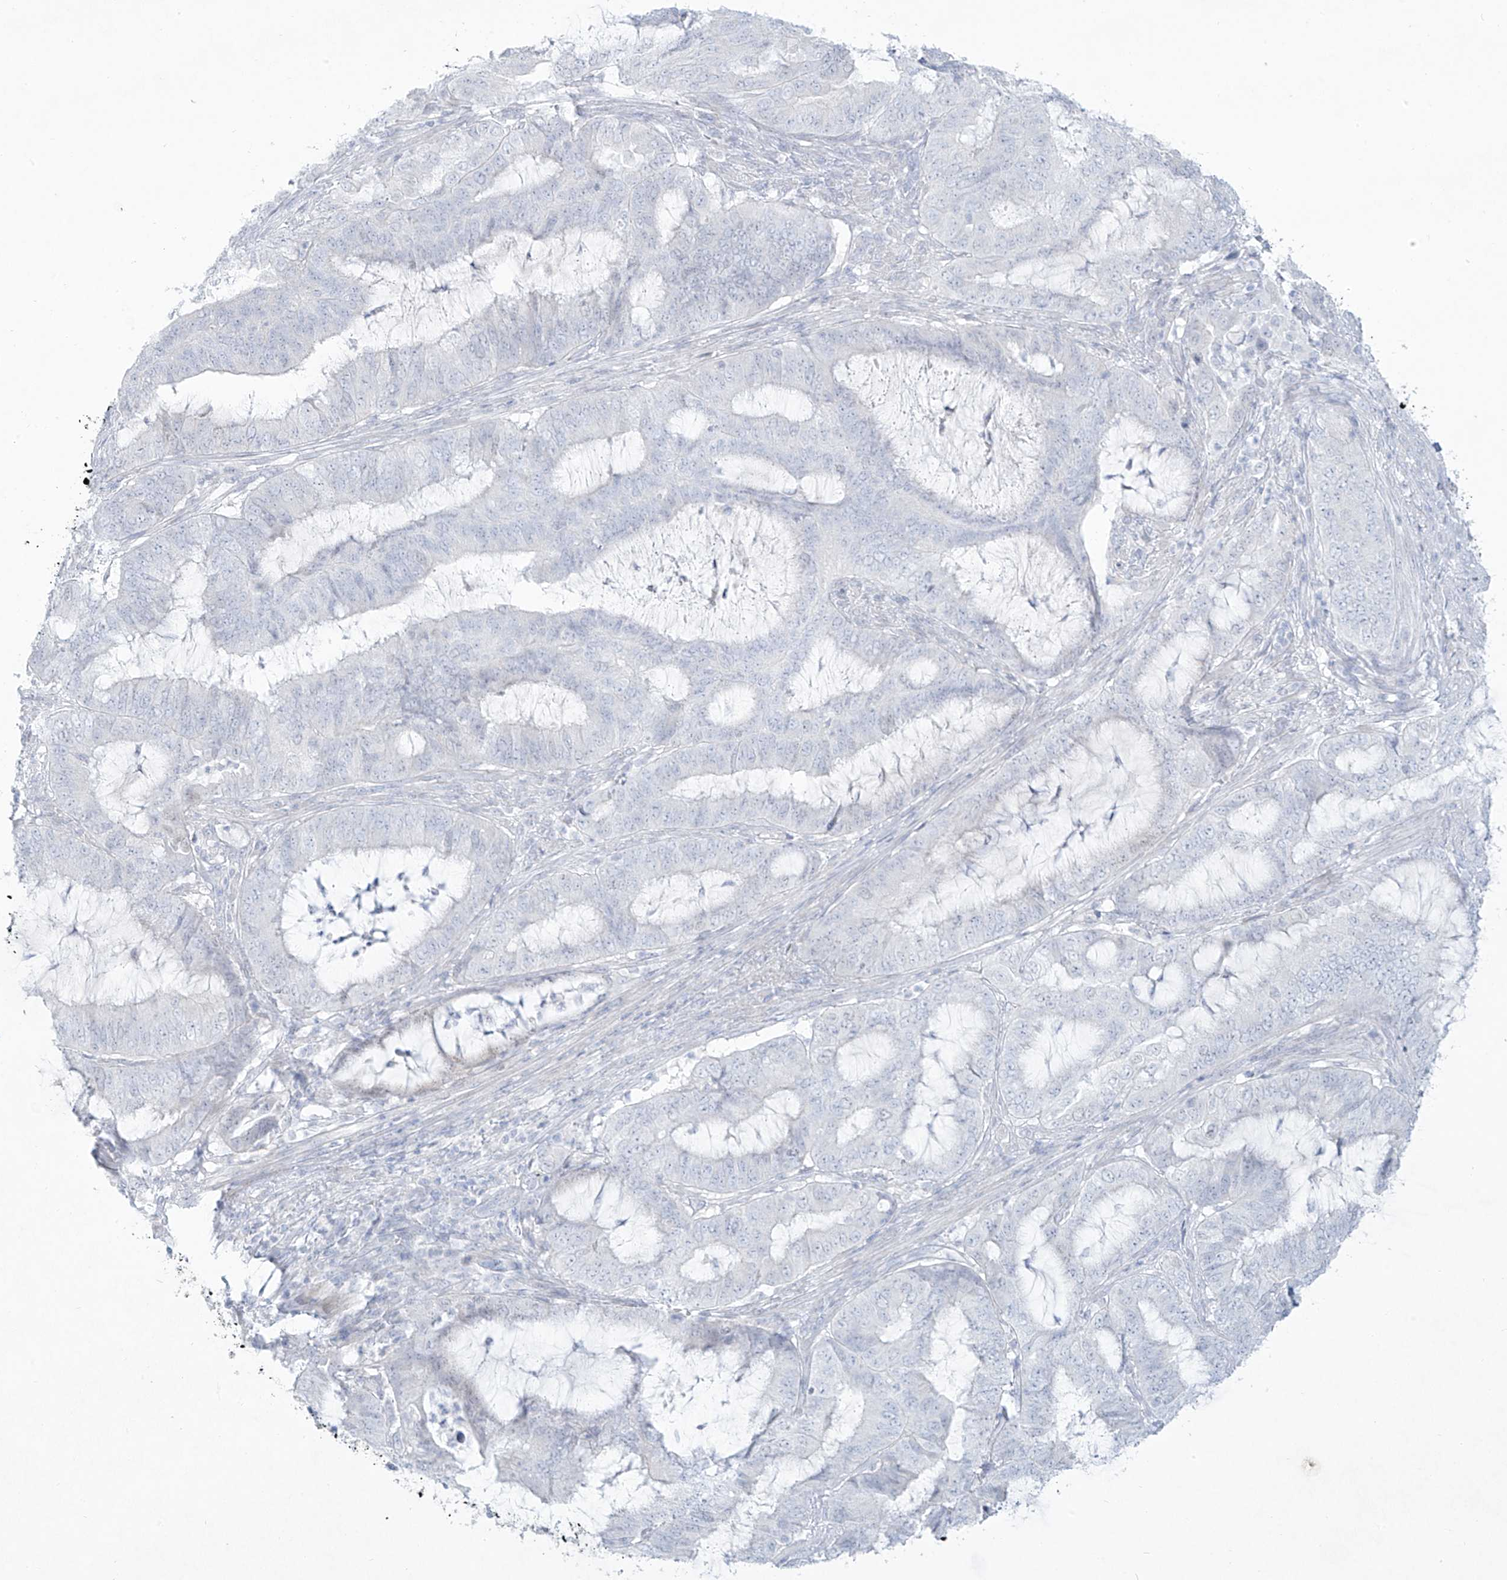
{"staining": {"intensity": "negative", "quantity": "none", "location": "none"}, "tissue": "endometrial cancer", "cell_type": "Tumor cells", "image_type": "cancer", "snomed": [{"axis": "morphology", "description": "Adenocarcinoma, NOS"}, {"axis": "topography", "description": "Endometrium"}], "caption": "Tumor cells are negative for protein expression in human endometrial adenocarcinoma.", "gene": "PAX6", "patient": {"sex": "female", "age": 51}}